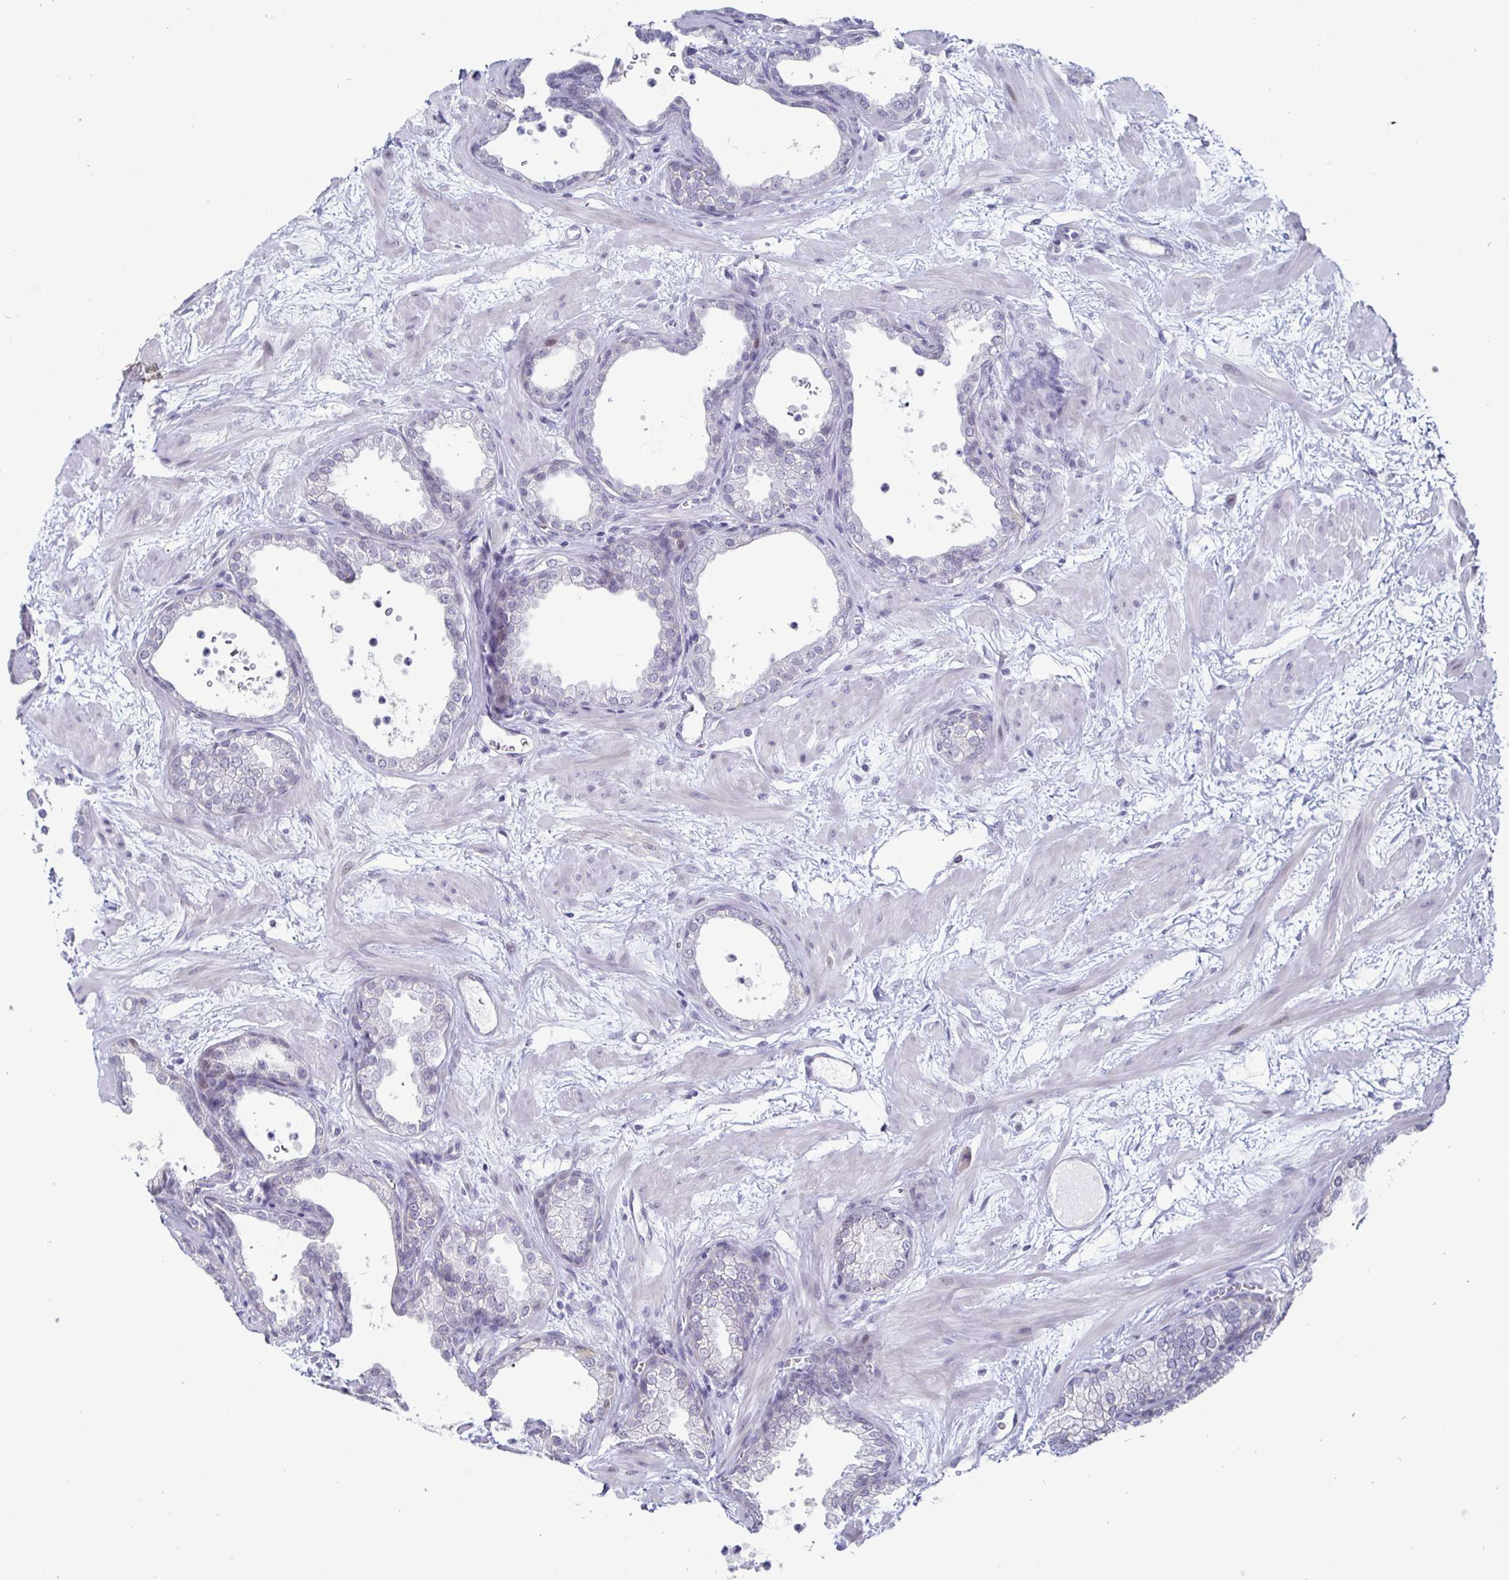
{"staining": {"intensity": "negative", "quantity": "none", "location": "none"}, "tissue": "prostate", "cell_type": "Glandular cells", "image_type": "normal", "snomed": [{"axis": "morphology", "description": "Normal tissue, NOS"}, {"axis": "topography", "description": "Prostate"}], "caption": "High power microscopy micrograph of an IHC photomicrograph of normal prostate, revealing no significant expression in glandular cells. Nuclei are stained in blue.", "gene": "OOSP2", "patient": {"sex": "male", "age": 37}}